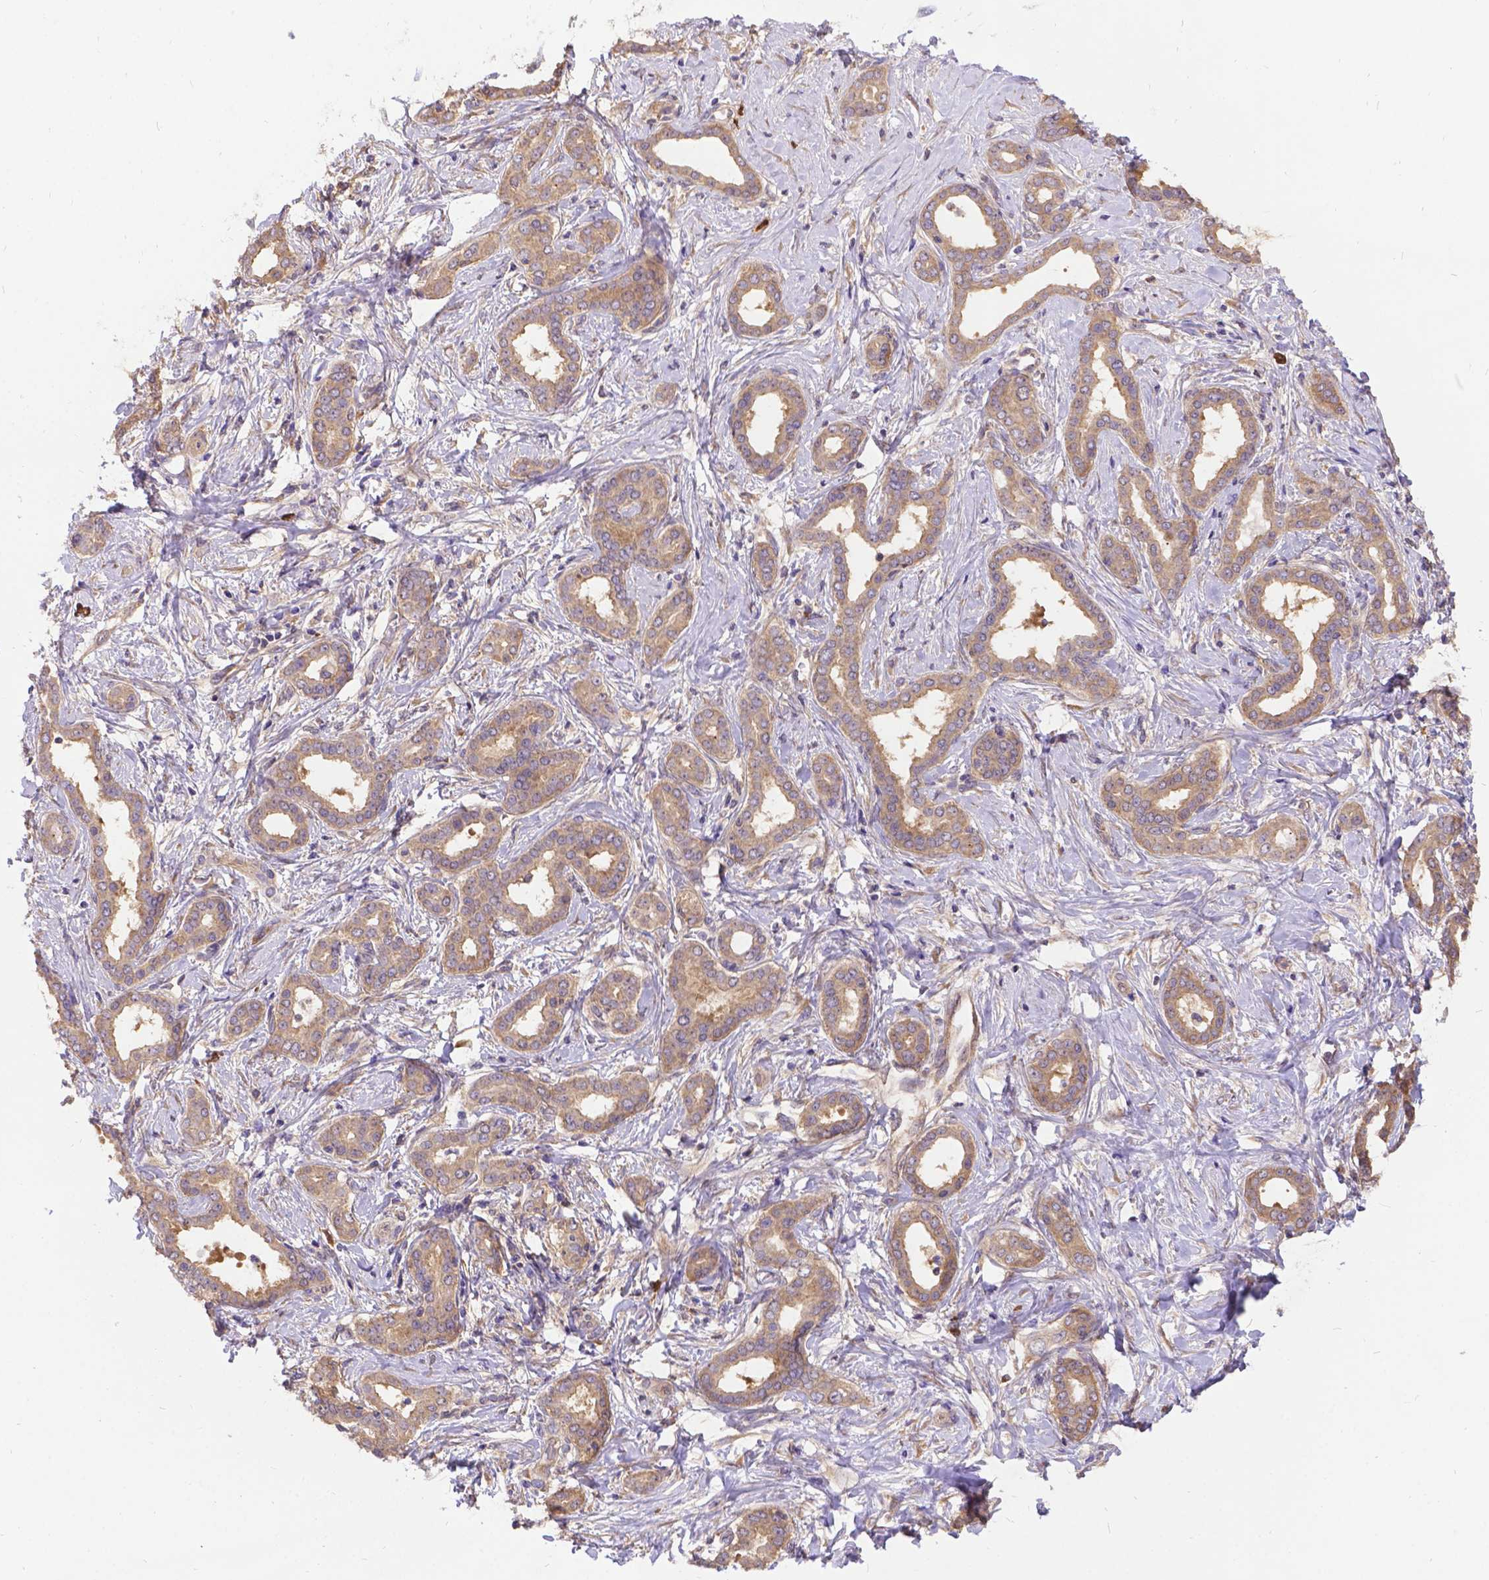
{"staining": {"intensity": "weak", "quantity": ">75%", "location": "cytoplasmic/membranous"}, "tissue": "liver cancer", "cell_type": "Tumor cells", "image_type": "cancer", "snomed": [{"axis": "morphology", "description": "Cholangiocarcinoma"}, {"axis": "topography", "description": "Liver"}], "caption": "Liver cholangiocarcinoma was stained to show a protein in brown. There is low levels of weak cytoplasmic/membranous positivity in approximately >75% of tumor cells.", "gene": "DENND6A", "patient": {"sex": "female", "age": 47}}